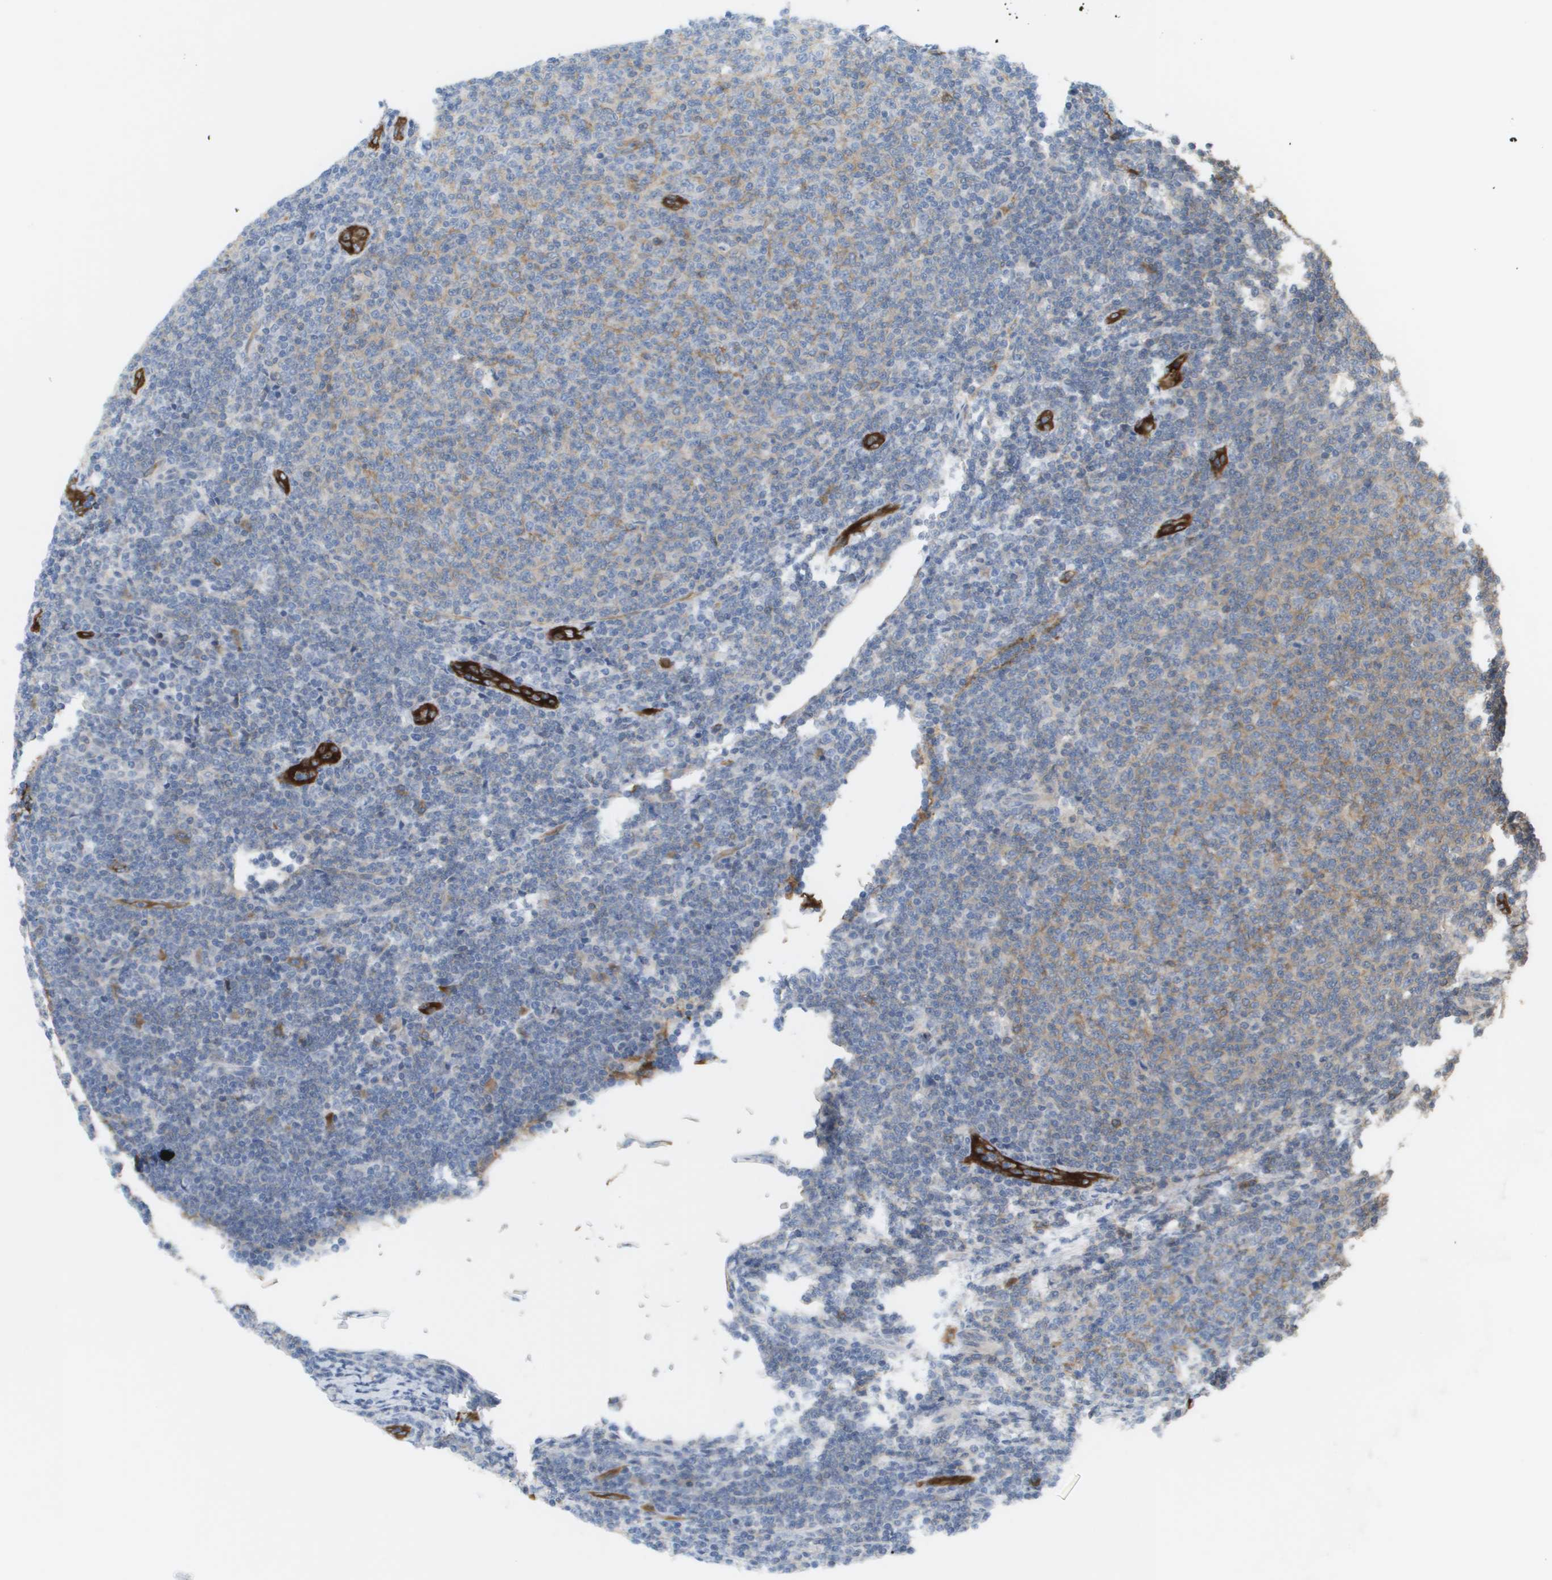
{"staining": {"intensity": "weak", "quantity": "25%-75%", "location": "cytoplasmic/membranous"}, "tissue": "lymphoma", "cell_type": "Tumor cells", "image_type": "cancer", "snomed": [{"axis": "morphology", "description": "Malignant lymphoma, non-Hodgkin's type, Low grade"}, {"axis": "topography", "description": "Lymph node"}], "caption": "An immunohistochemistry photomicrograph of neoplastic tissue is shown. Protein staining in brown highlights weak cytoplasmic/membranous positivity in lymphoma within tumor cells.", "gene": "MARCHF8", "patient": {"sex": "male", "age": 66}}